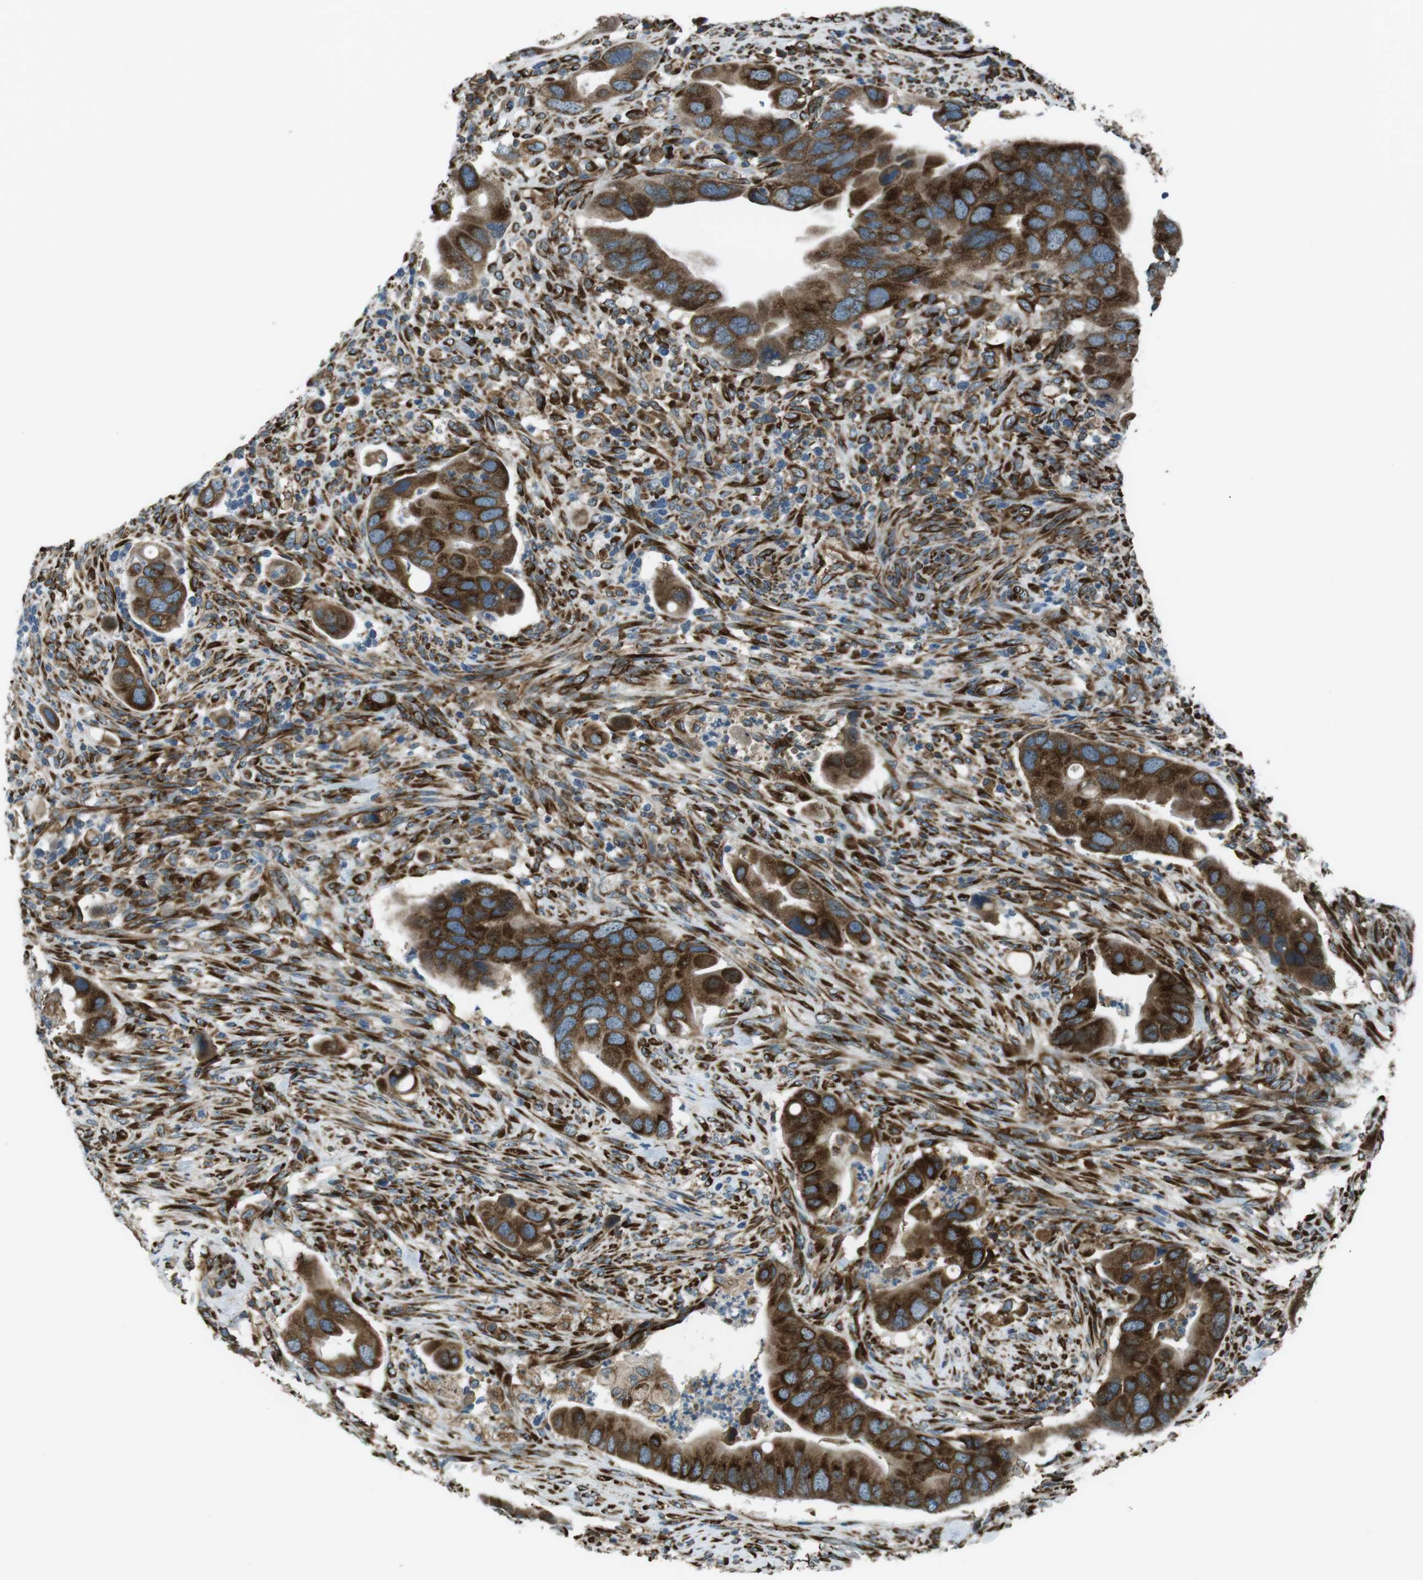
{"staining": {"intensity": "strong", "quantity": ">75%", "location": "cytoplasmic/membranous"}, "tissue": "colorectal cancer", "cell_type": "Tumor cells", "image_type": "cancer", "snomed": [{"axis": "morphology", "description": "Adenocarcinoma, NOS"}, {"axis": "topography", "description": "Rectum"}], "caption": "Colorectal adenocarcinoma stained for a protein shows strong cytoplasmic/membranous positivity in tumor cells. (Stains: DAB in brown, nuclei in blue, Microscopy: brightfield microscopy at high magnification).", "gene": "KTN1", "patient": {"sex": "female", "age": 57}}